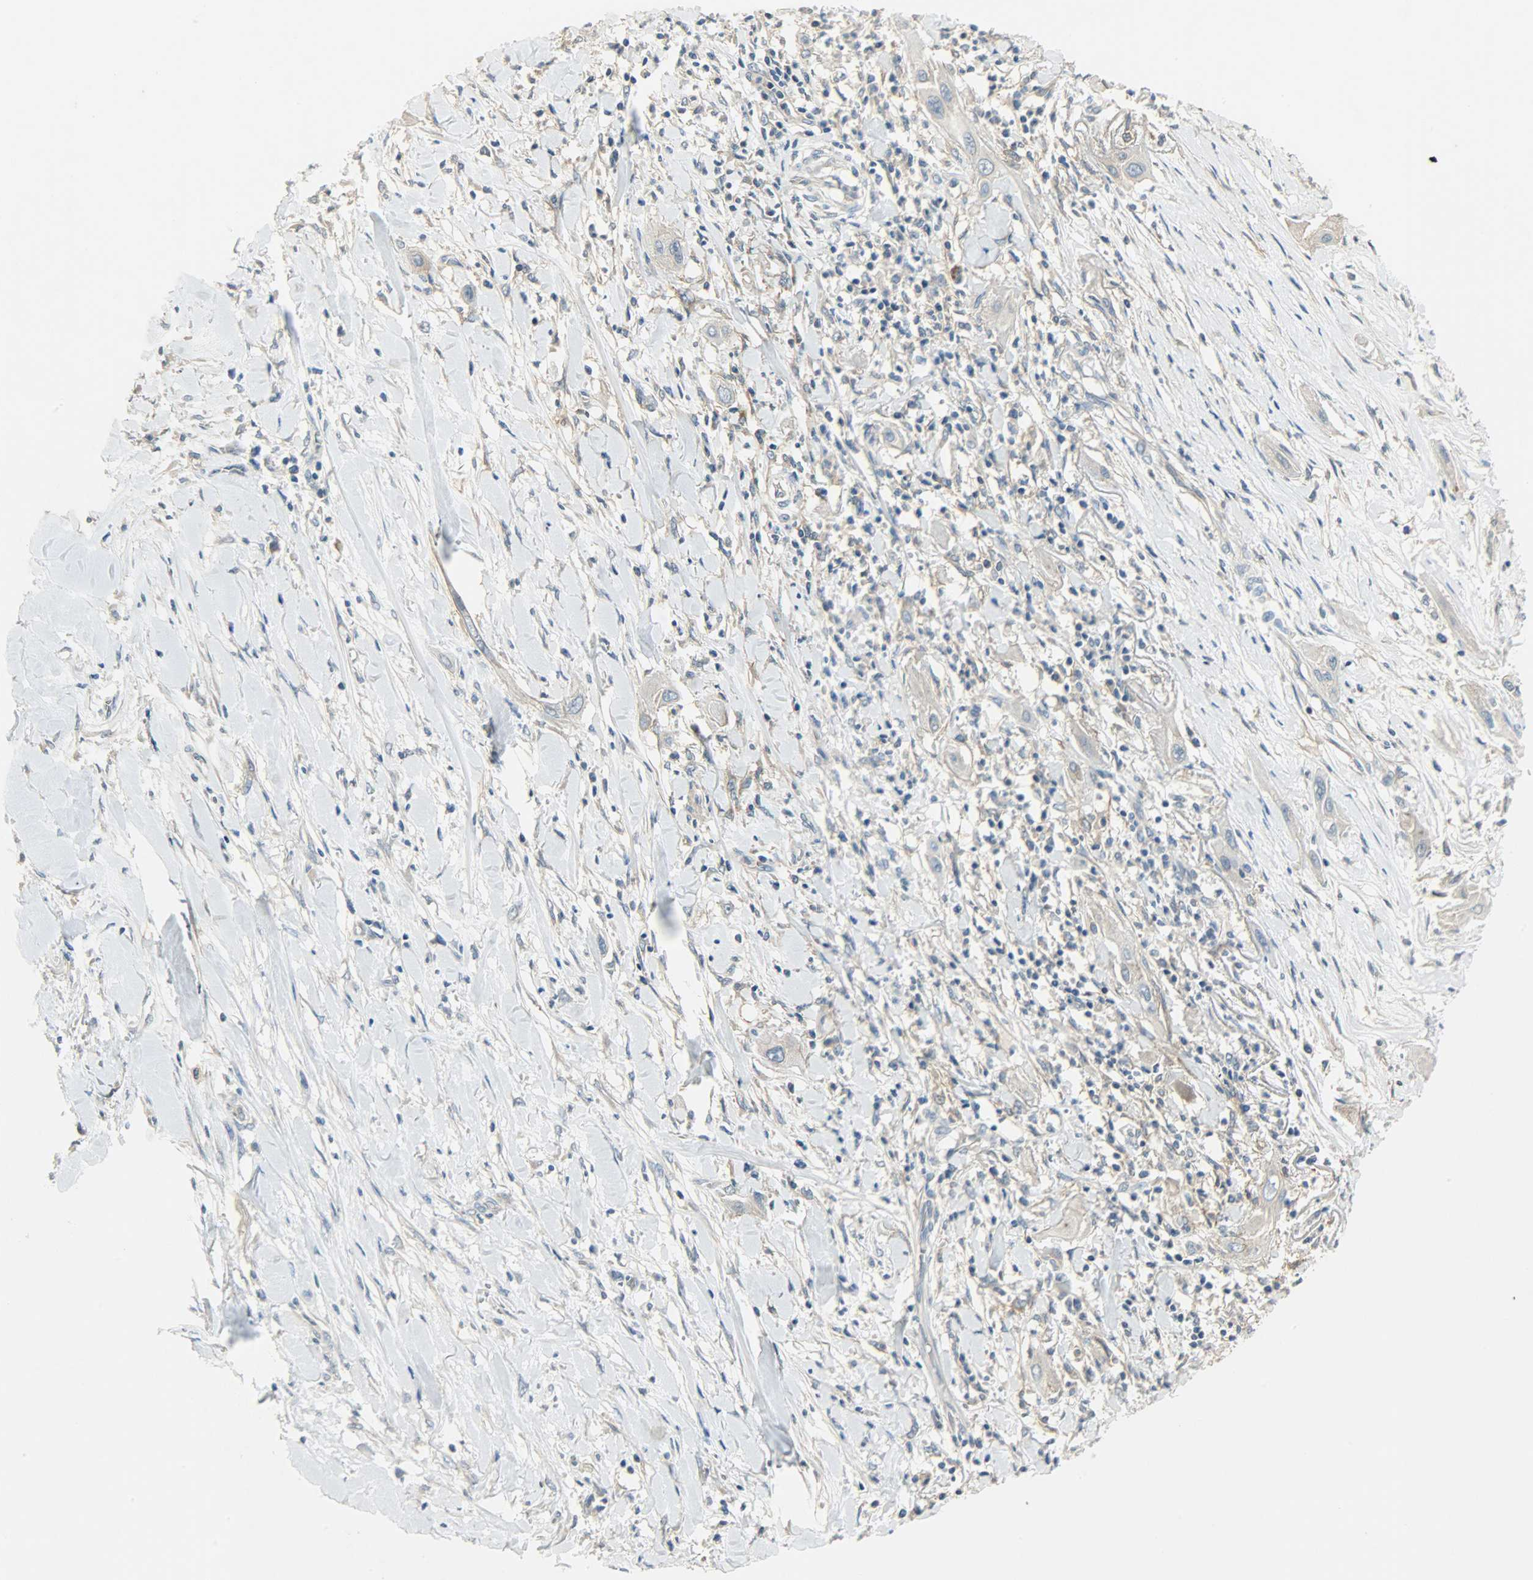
{"staining": {"intensity": "weak", "quantity": "25%-75%", "location": "cytoplasmic/membranous"}, "tissue": "lung cancer", "cell_type": "Tumor cells", "image_type": "cancer", "snomed": [{"axis": "morphology", "description": "Squamous cell carcinoma, NOS"}, {"axis": "topography", "description": "Lung"}], "caption": "Lung cancer (squamous cell carcinoma) stained for a protein exhibits weak cytoplasmic/membranous positivity in tumor cells. The protein is stained brown, and the nuclei are stained in blue (DAB (3,3'-diaminobenzidine) IHC with brightfield microscopy, high magnification).", "gene": "DSG2", "patient": {"sex": "female", "age": 47}}